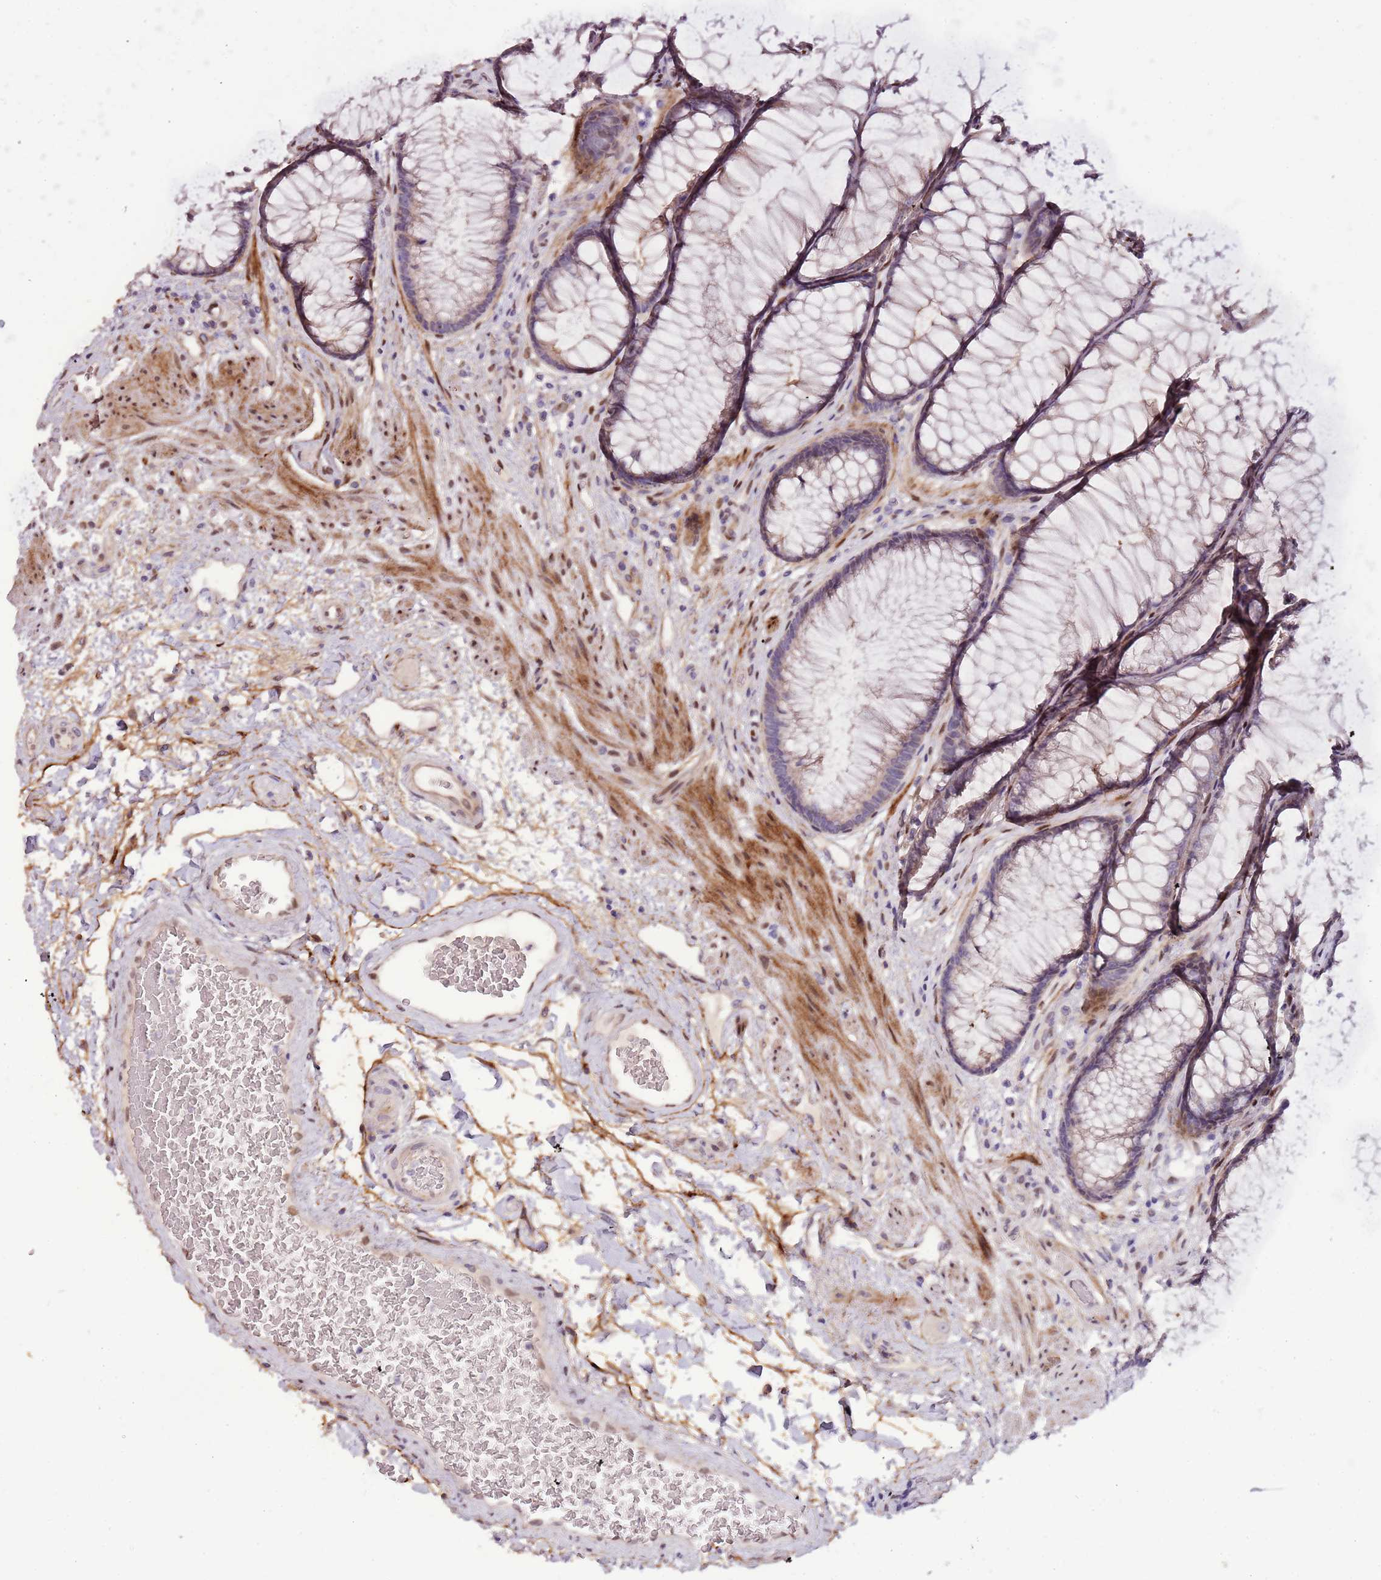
{"staining": {"intensity": "weak", "quantity": "<25%", "location": "cytoplasmic/membranous"}, "tissue": "colon", "cell_type": "Endothelial cells", "image_type": "normal", "snomed": [{"axis": "morphology", "description": "Normal tissue, NOS"}, {"axis": "topography", "description": "Colon"}], "caption": "This is an IHC photomicrograph of unremarkable human colon. There is no staining in endothelial cells.", "gene": "NKX2", "patient": {"sex": "female", "age": 82}}